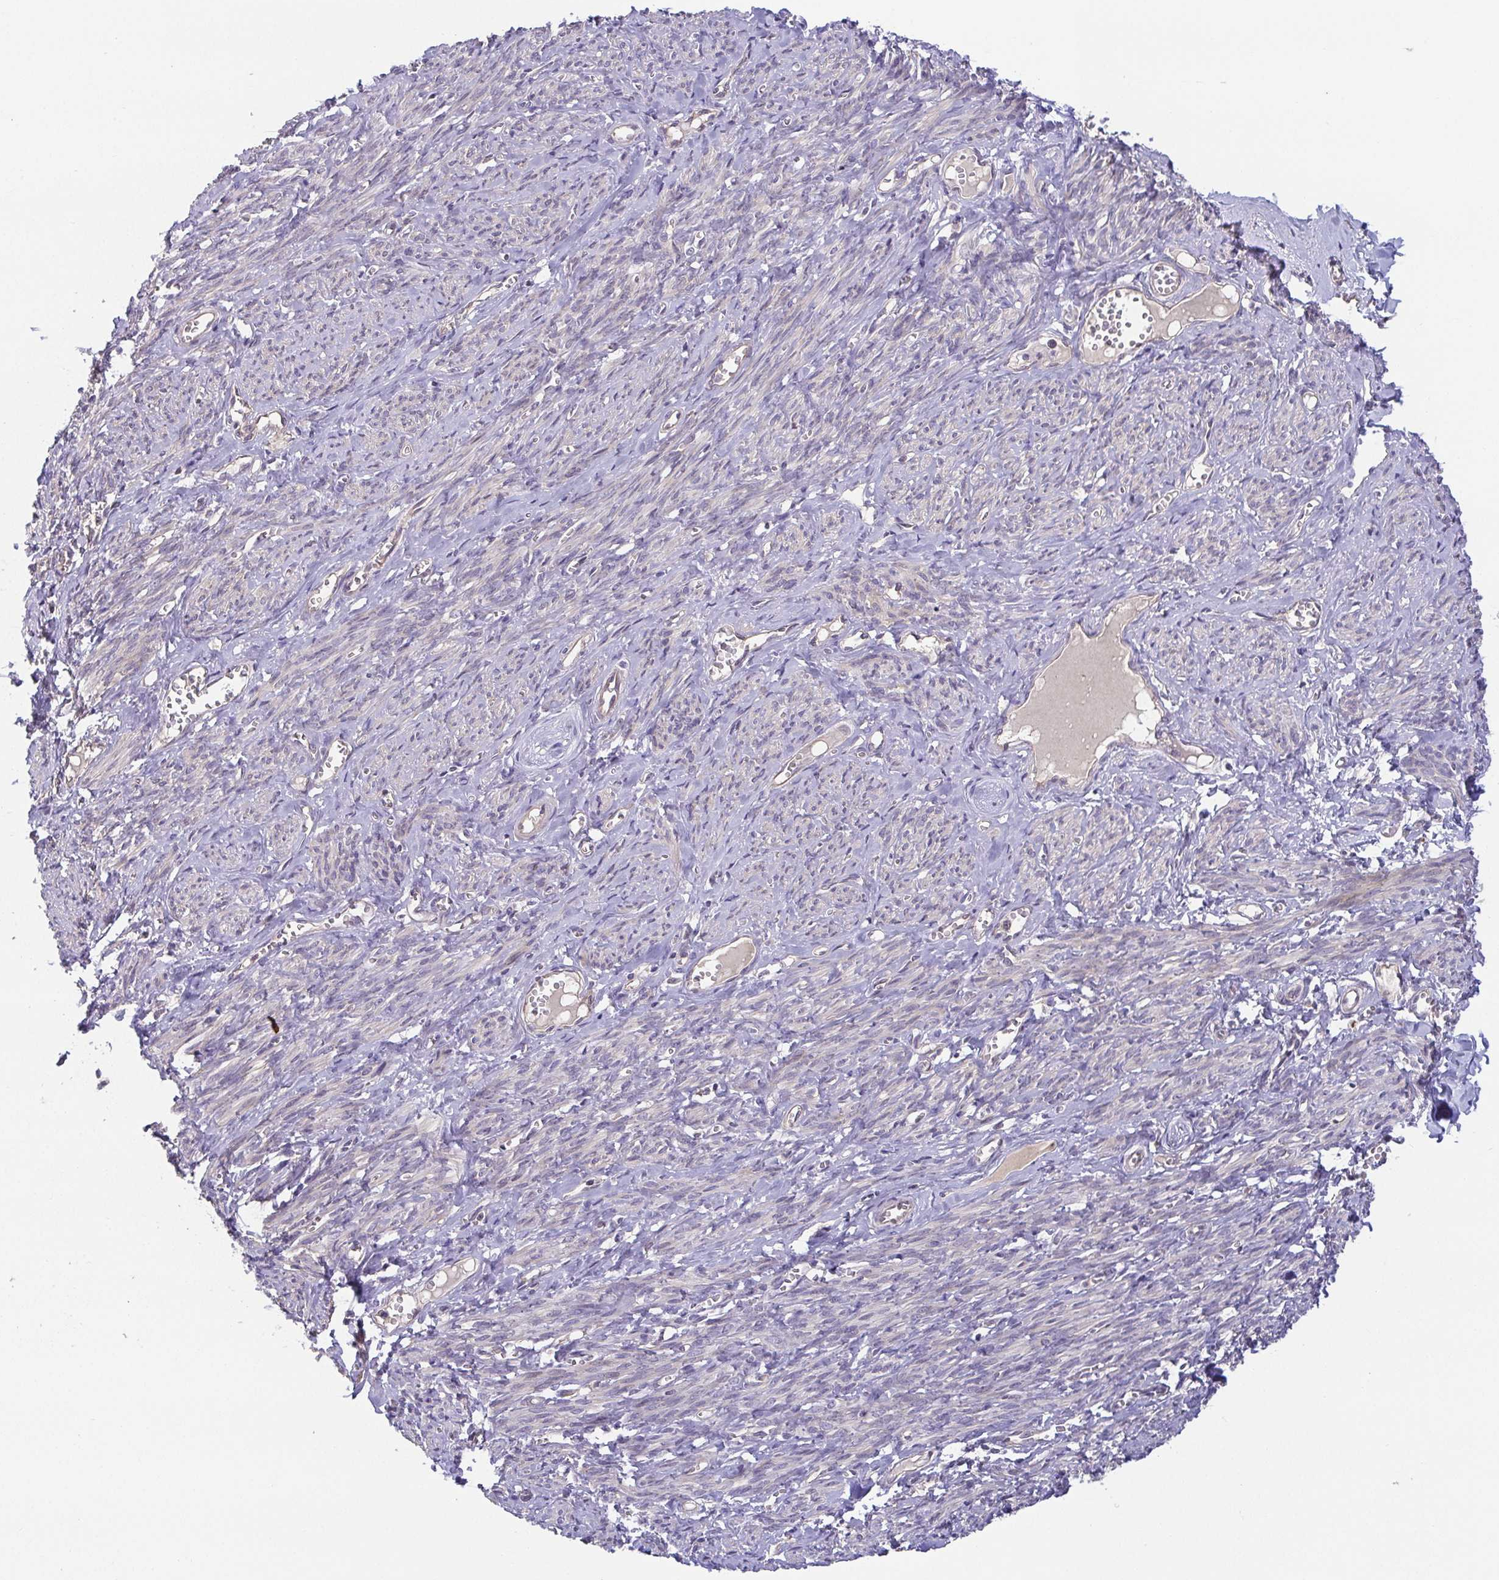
{"staining": {"intensity": "weak", "quantity": "<25%", "location": "cytoplasmic/membranous,nuclear"}, "tissue": "smooth muscle", "cell_type": "Smooth muscle cells", "image_type": "normal", "snomed": [{"axis": "morphology", "description": "Normal tissue, NOS"}, {"axis": "topography", "description": "Smooth muscle"}], "caption": "Human smooth muscle stained for a protein using IHC exhibits no staining in smooth muscle cells.", "gene": "OSBPL7", "patient": {"sex": "female", "age": 65}}